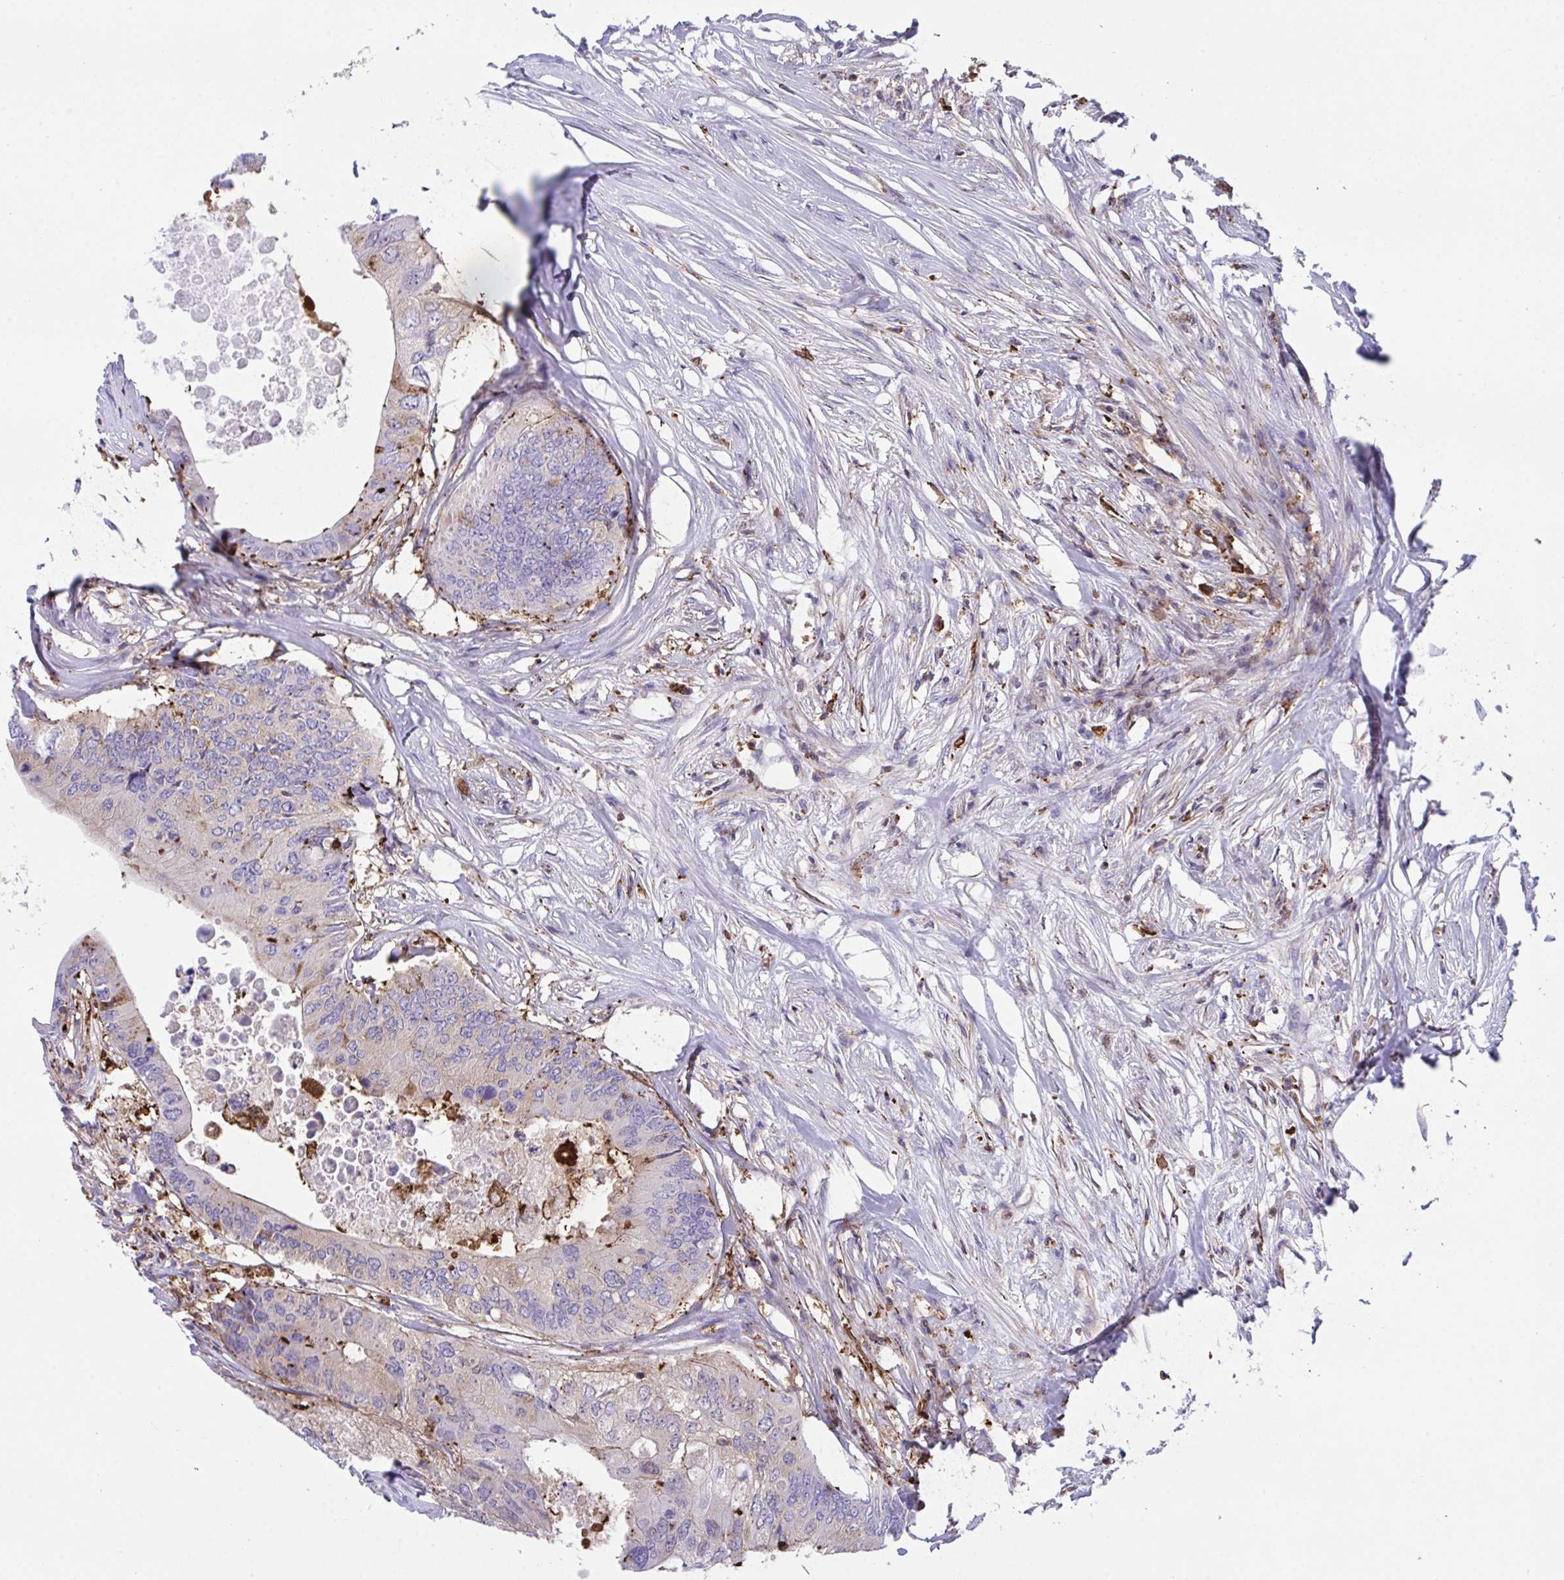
{"staining": {"intensity": "weak", "quantity": "<25%", "location": "cytoplasmic/membranous"}, "tissue": "colorectal cancer", "cell_type": "Tumor cells", "image_type": "cancer", "snomed": [{"axis": "morphology", "description": "Adenocarcinoma, NOS"}, {"axis": "topography", "description": "Colon"}], "caption": "Histopathology image shows no protein staining in tumor cells of adenocarcinoma (colorectal) tissue.", "gene": "PPIH", "patient": {"sex": "male", "age": 71}}